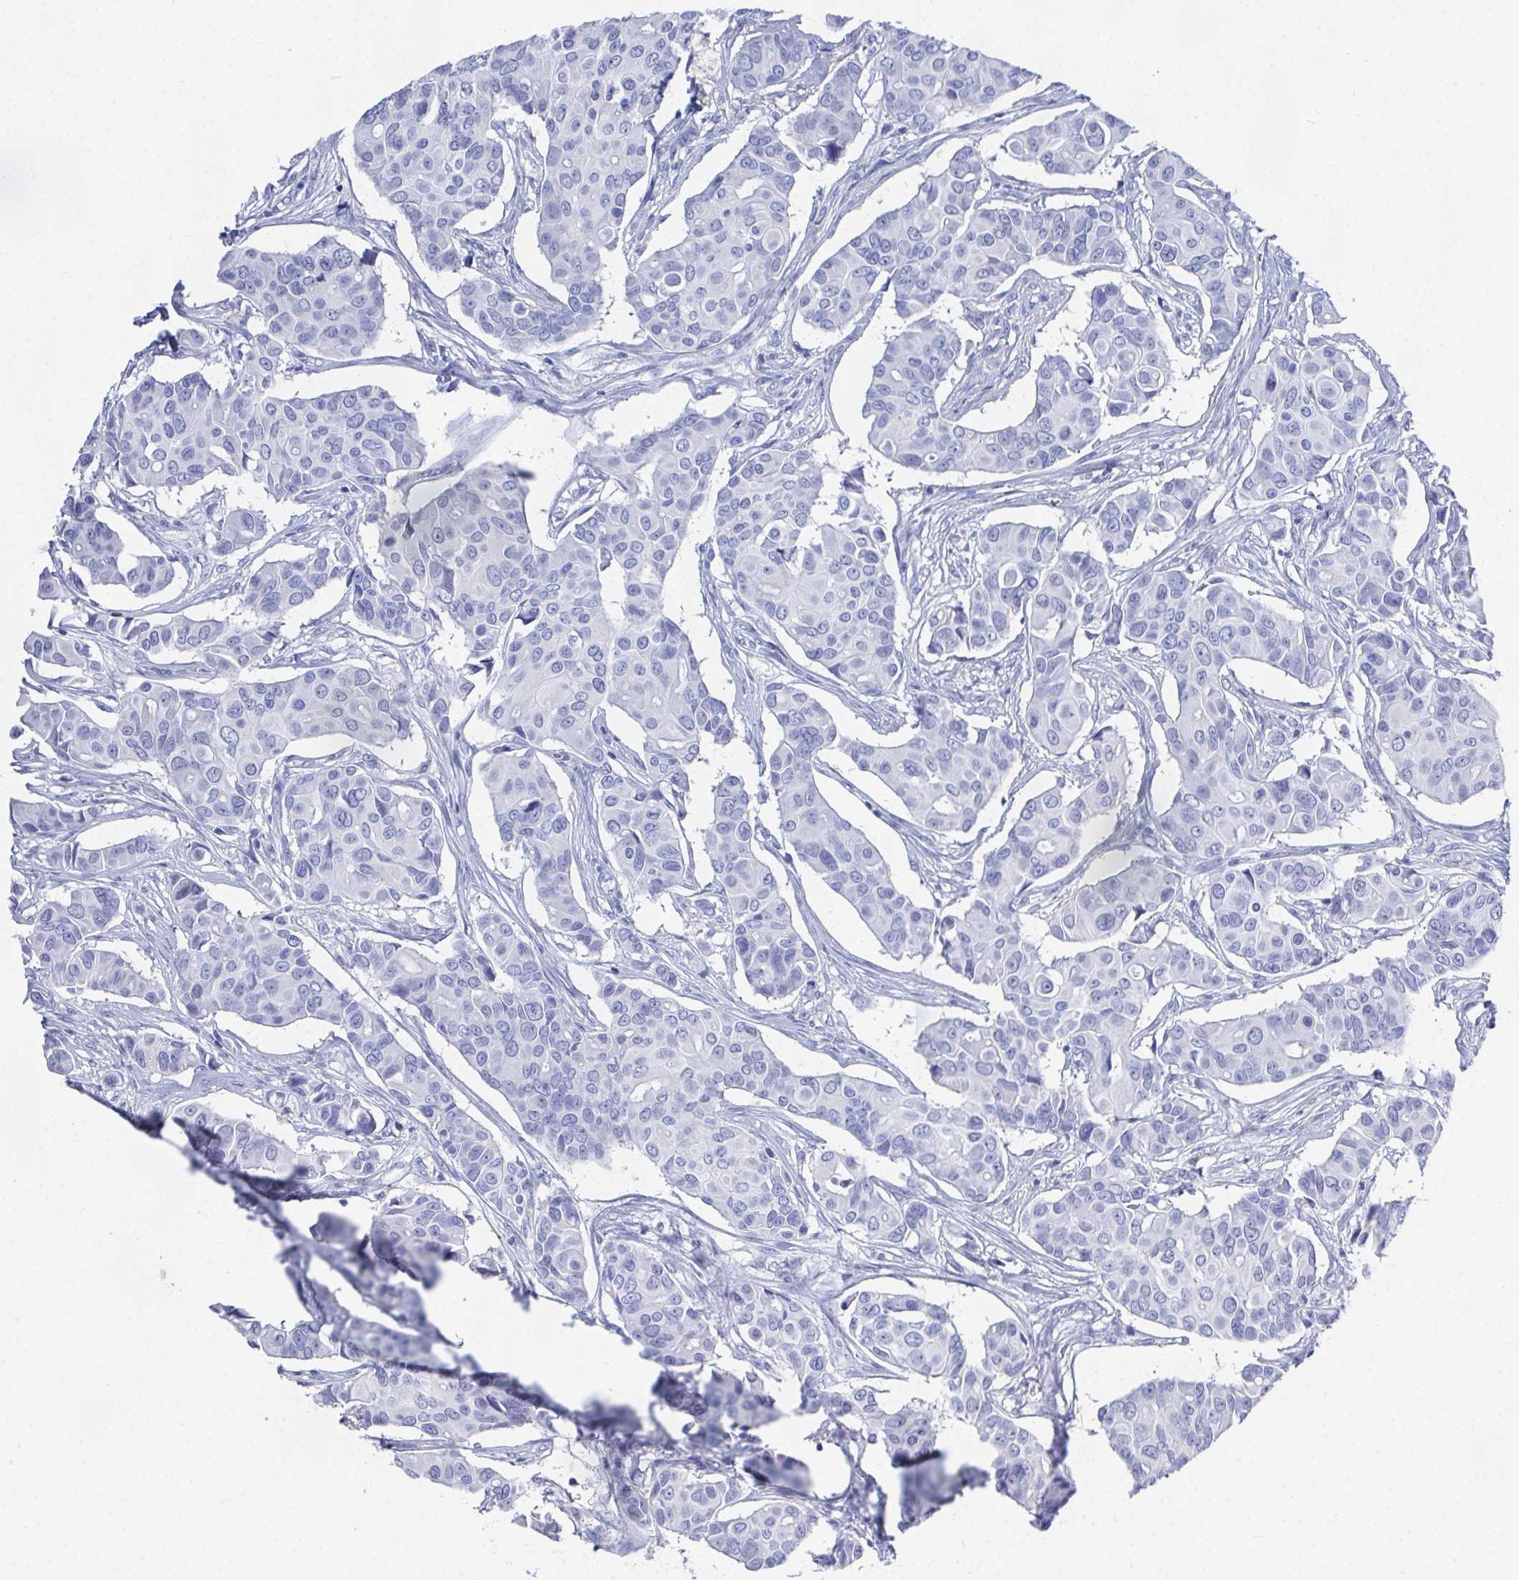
{"staining": {"intensity": "negative", "quantity": "none", "location": "none"}, "tissue": "breast cancer", "cell_type": "Tumor cells", "image_type": "cancer", "snomed": [{"axis": "morphology", "description": "Normal tissue, NOS"}, {"axis": "morphology", "description": "Duct carcinoma"}, {"axis": "topography", "description": "Skin"}, {"axis": "topography", "description": "Breast"}], "caption": "Histopathology image shows no significant protein expression in tumor cells of invasive ductal carcinoma (breast).", "gene": "GRIA1", "patient": {"sex": "female", "age": 54}}